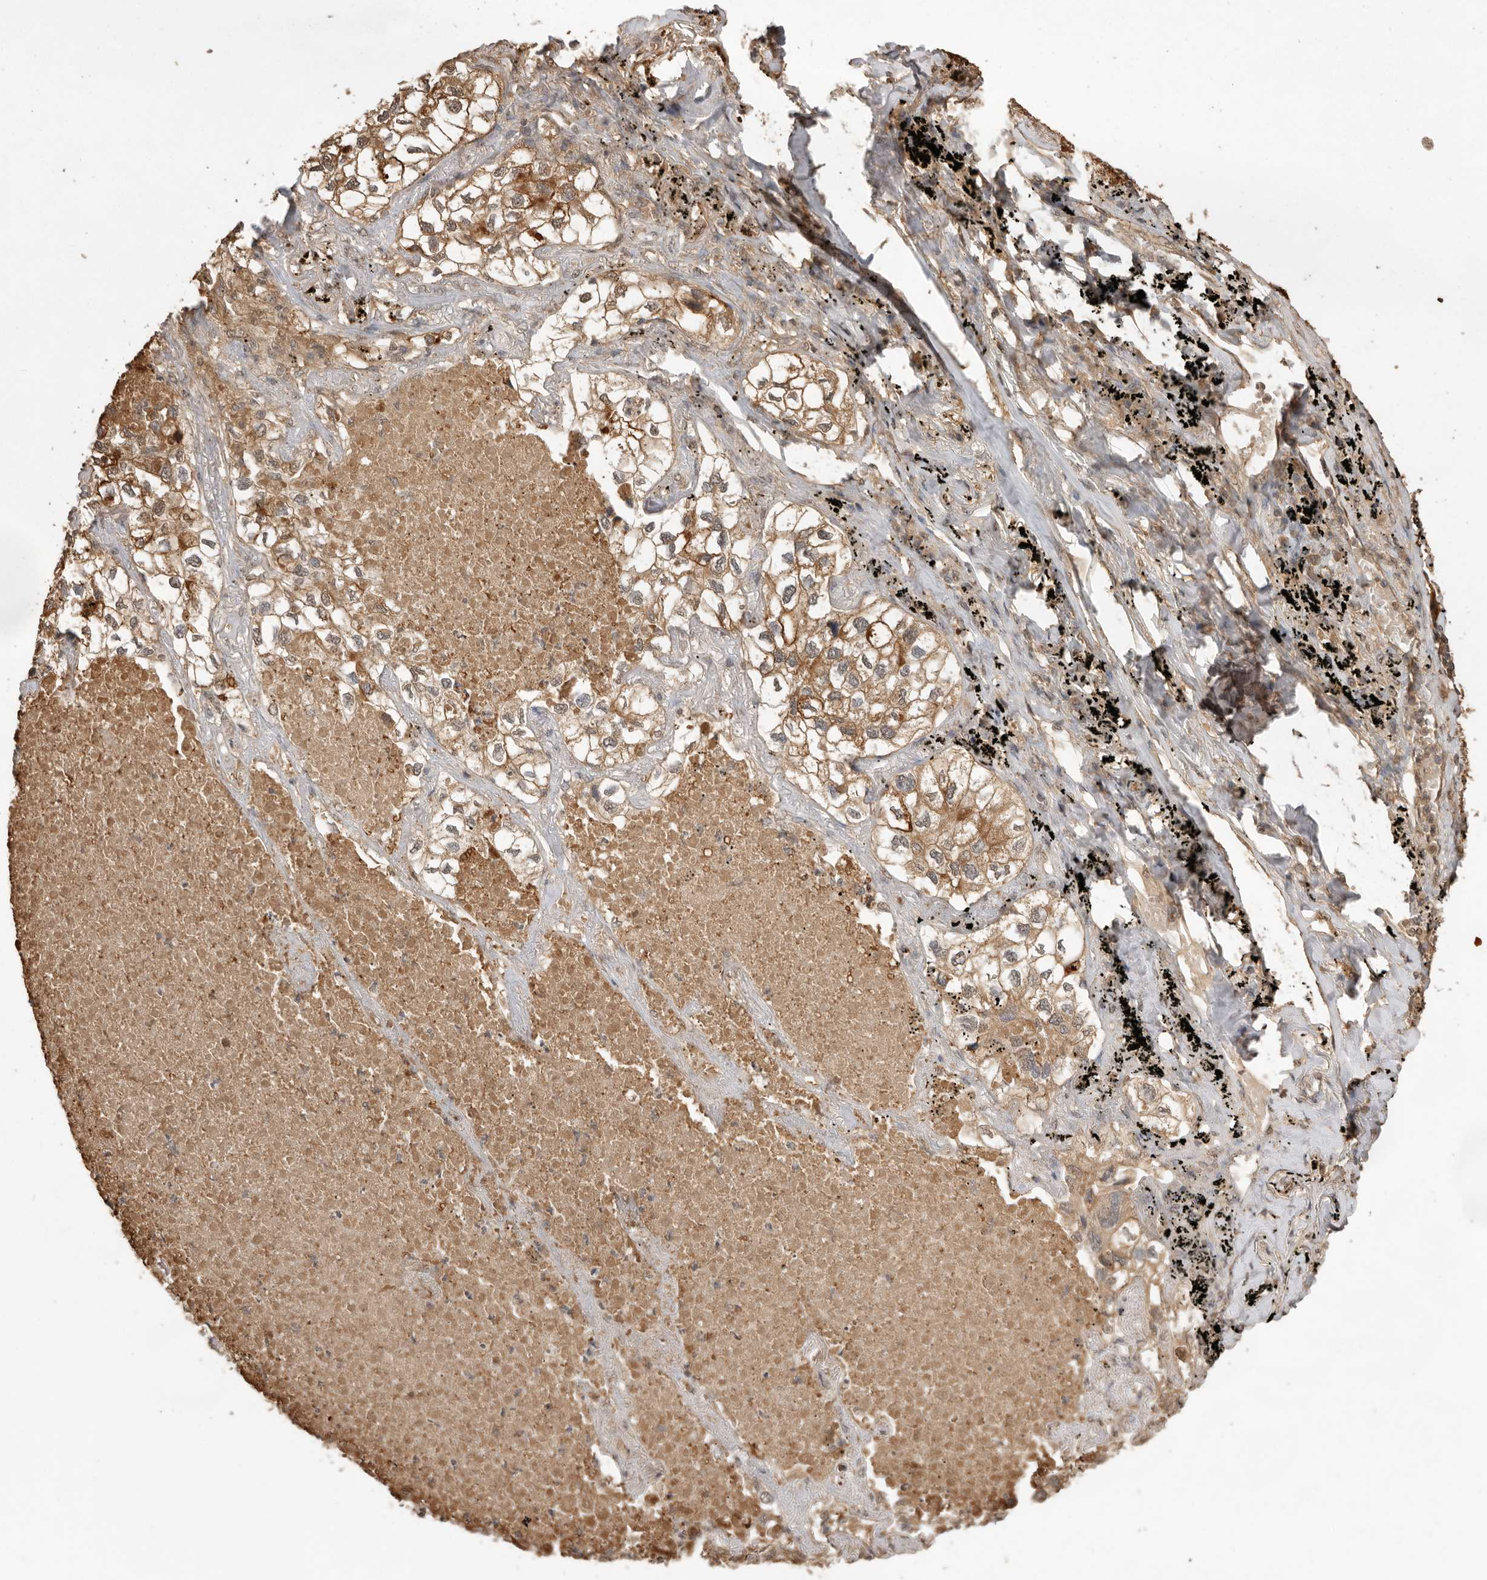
{"staining": {"intensity": "moderate", "quantity": ">75%", "location": "cytoplasmic/membranous"}, "tissue": "lung cancer", "cell_type": "Tumor cells", "image_type": "cancer", "snomed": [{"axis": "morphology", "description": "Adenocarcinoma, NOS"}, {"axis": "topography", "description": "Lung"}], "caption": "Moderate cytoplasmic/membranous protein expression is appreciated in approximately >75% of tumor cells in adenocarcinoma (lung). (DAB (3,3'-diaminobenzidine) = brown stain, brightfield microscopy at high magnification).", "gene": "JAG2", "patient": {"sex": "male", "age": 63}}